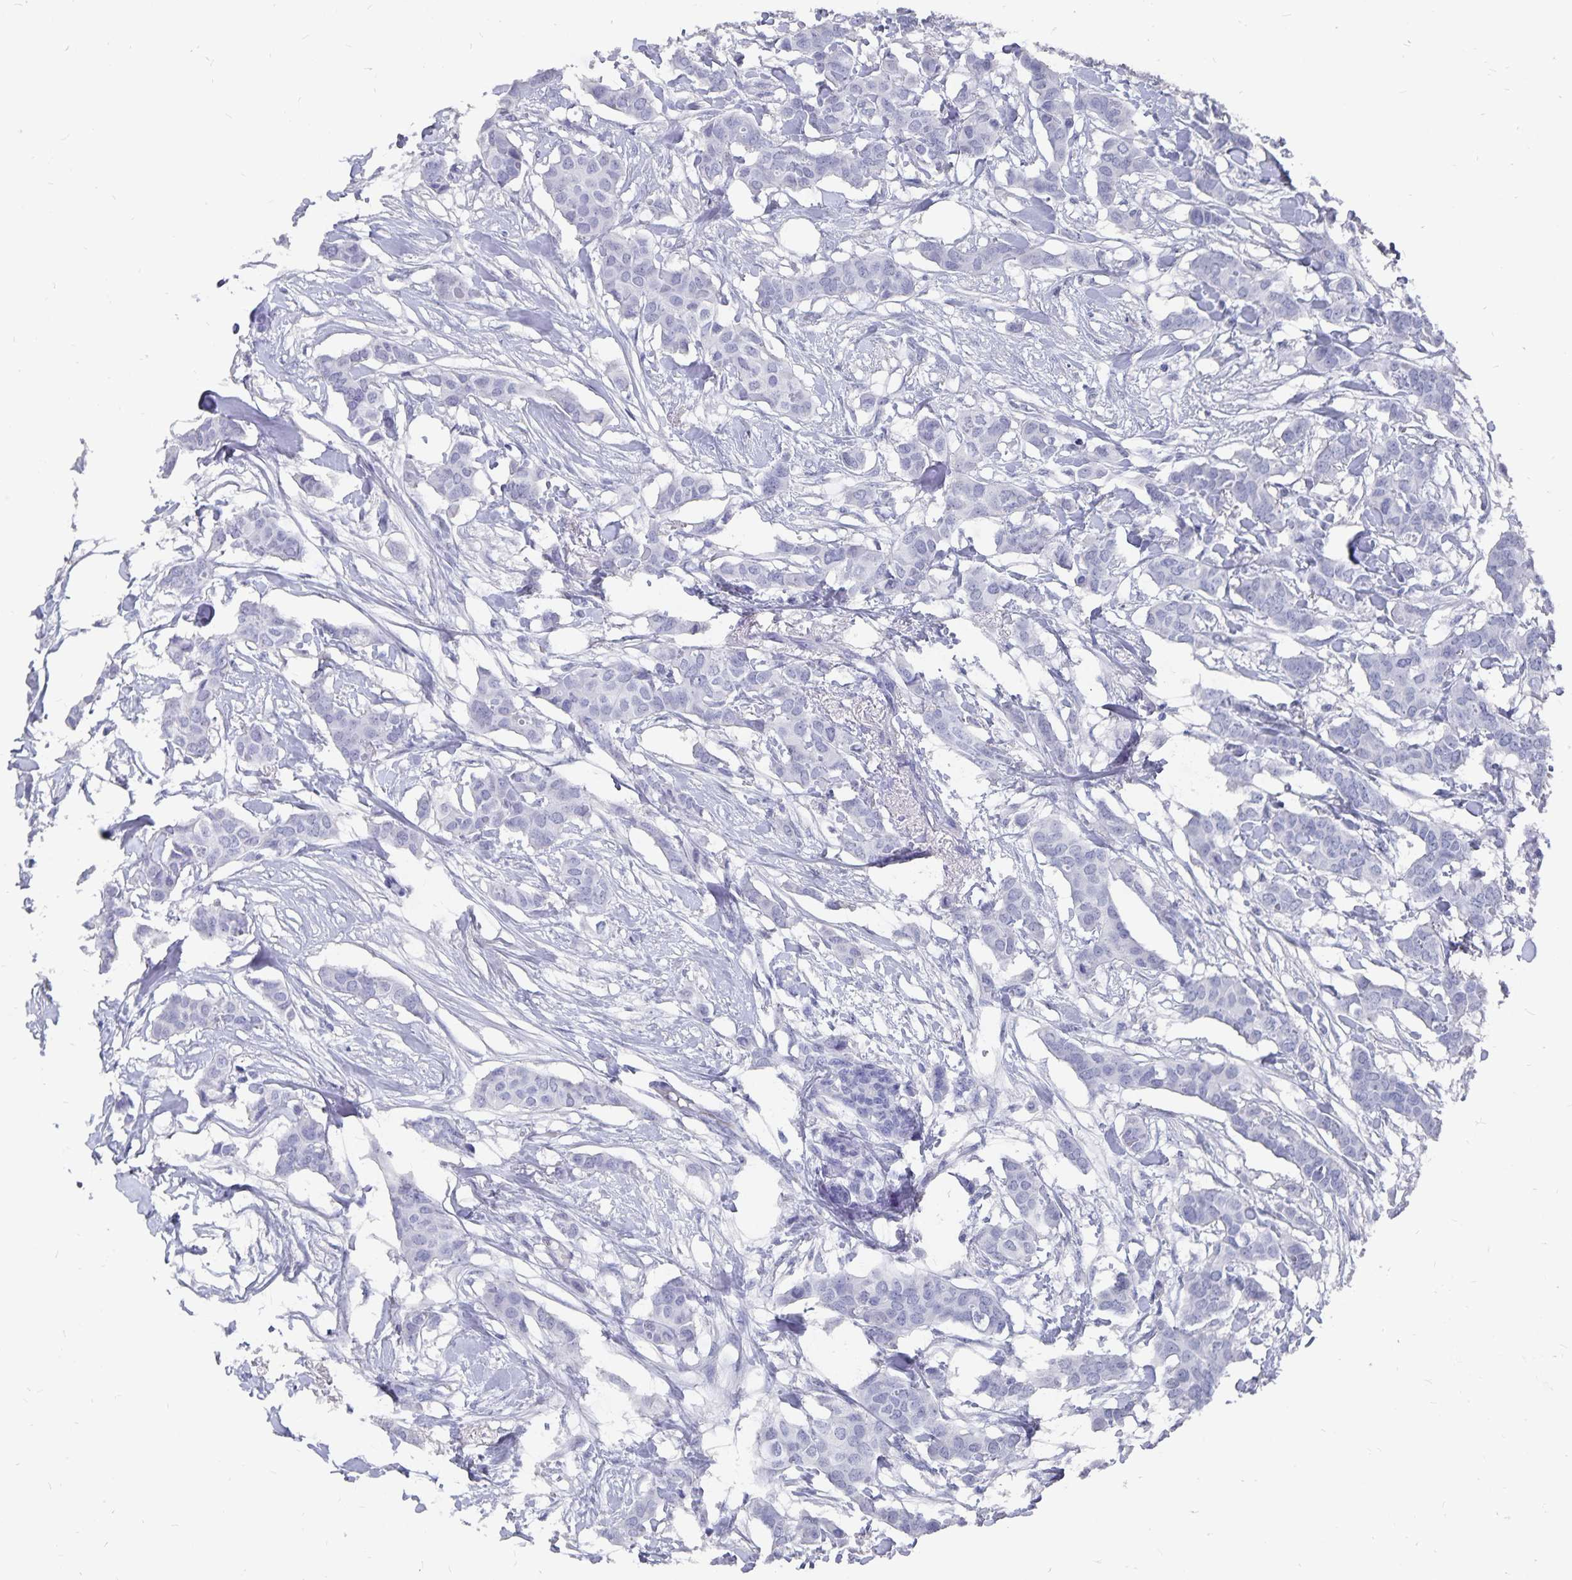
{"staining": {"intensity": "negative", "quantity": "none", "location": "none"}, "tissue": "breast cancer", "cell_type": "Tumor cells", "image_type": "cancer", "snomed": [{"axis": "morphology", "description": "Duct carcinoma"}, {"axis": "topography", "description": "Breast"}], "caption": "The photomicrograph exhibits no staining of tumor cells in breast cancer (infiltrating ductal carcinoma).", "gene": "ADH1A", "patient": {"sex": "female", "age": 62}}